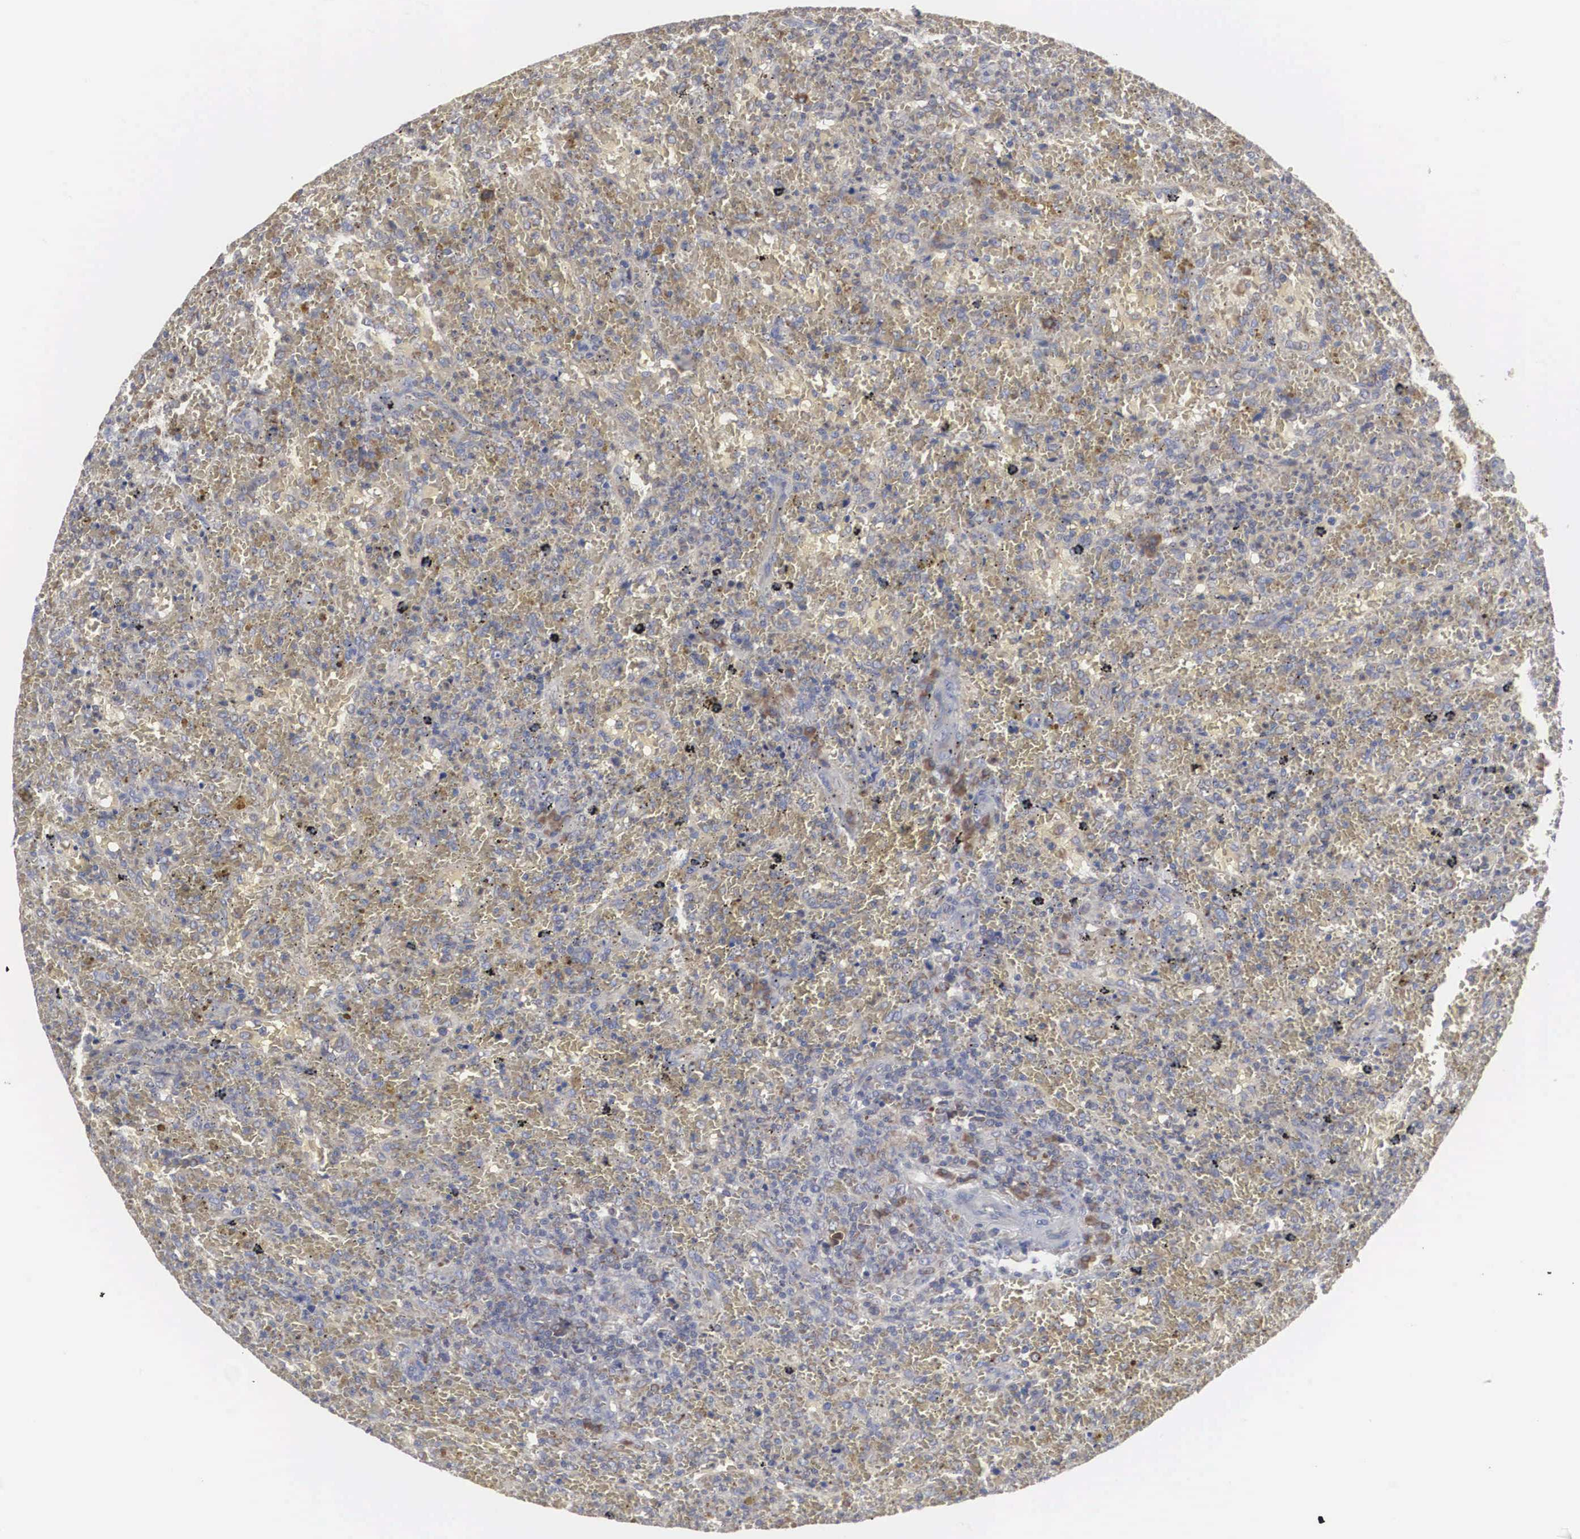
{"staining": {"intensity": "negative", "quantity": "none", "location": "none"}, "tissue": "lymphoma", "cell_type": "Tumor cells", "image_type": "cancer", "snomed": [{"axis": "morphology", "description": "Malignant lymphoma, non-Hodgkin's type, High grade"}, {"axis": "topography", "description": "Spleen"}, {"axis": "topography", "description": "Lymph node"}], "caption": "This is a photomicrograph of IHC staining of malignant lymphoma, non-Hodgkin's type (high-grade), which shows no expression in tumor cells.", "gene": "MIA2", "patient": {"sex": "female", "age": 70}}